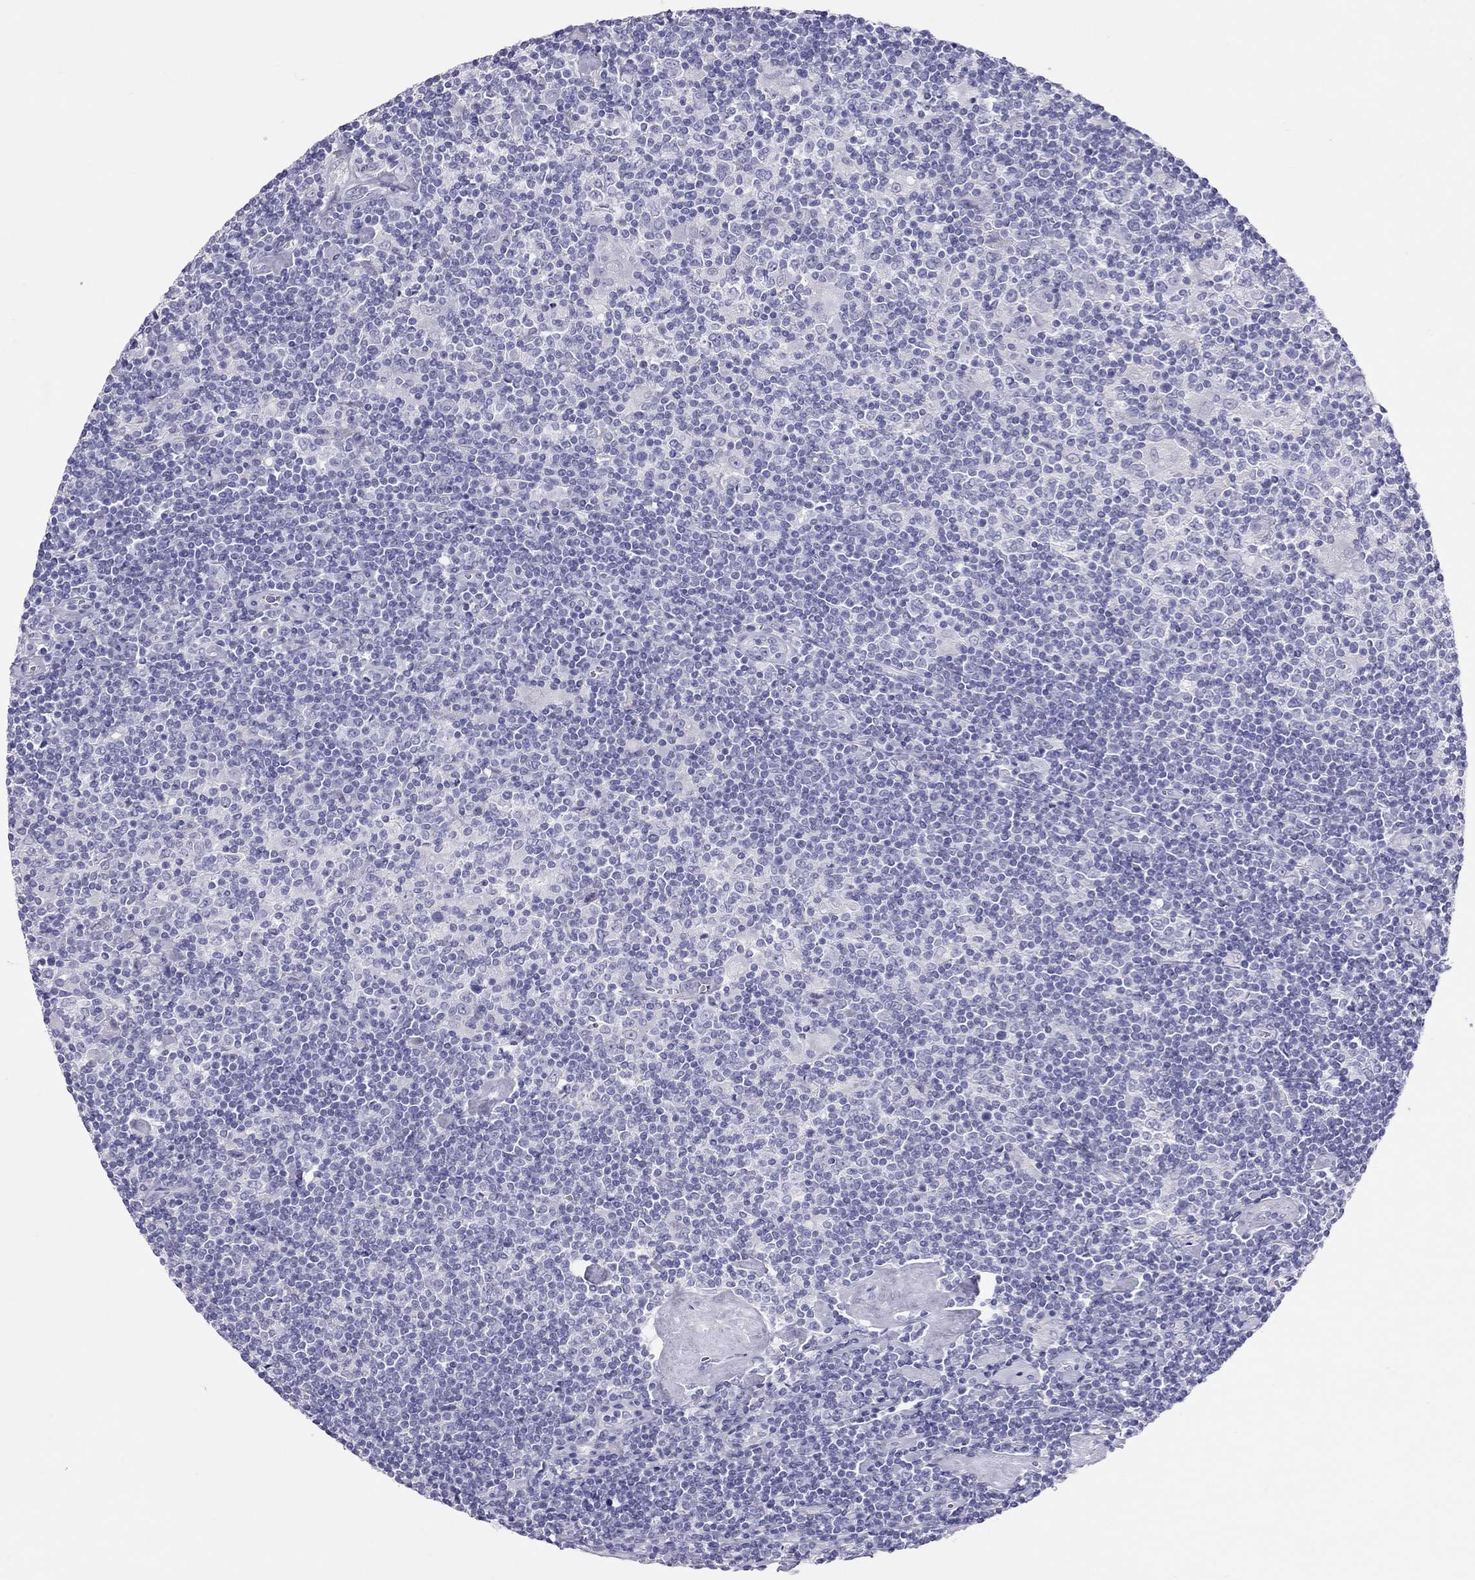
{"staining": {"intensity": "negative", "quantity": "none", "location": "none"}, "tissue": "lymphoma", "cell_type": "Tumor cells", "image_type": "cancer", "snomed": [{"axis": "morphology", "description": "Hodgkin's disease, NOS"}, {"axis": "topography", "description": "Lymph node"}], "caption": "Tumor cells are negative for protein expression in human Hodgkin's disease.", "gene": "PSMB11", "patient": {"sex": "male", "age": 40}}